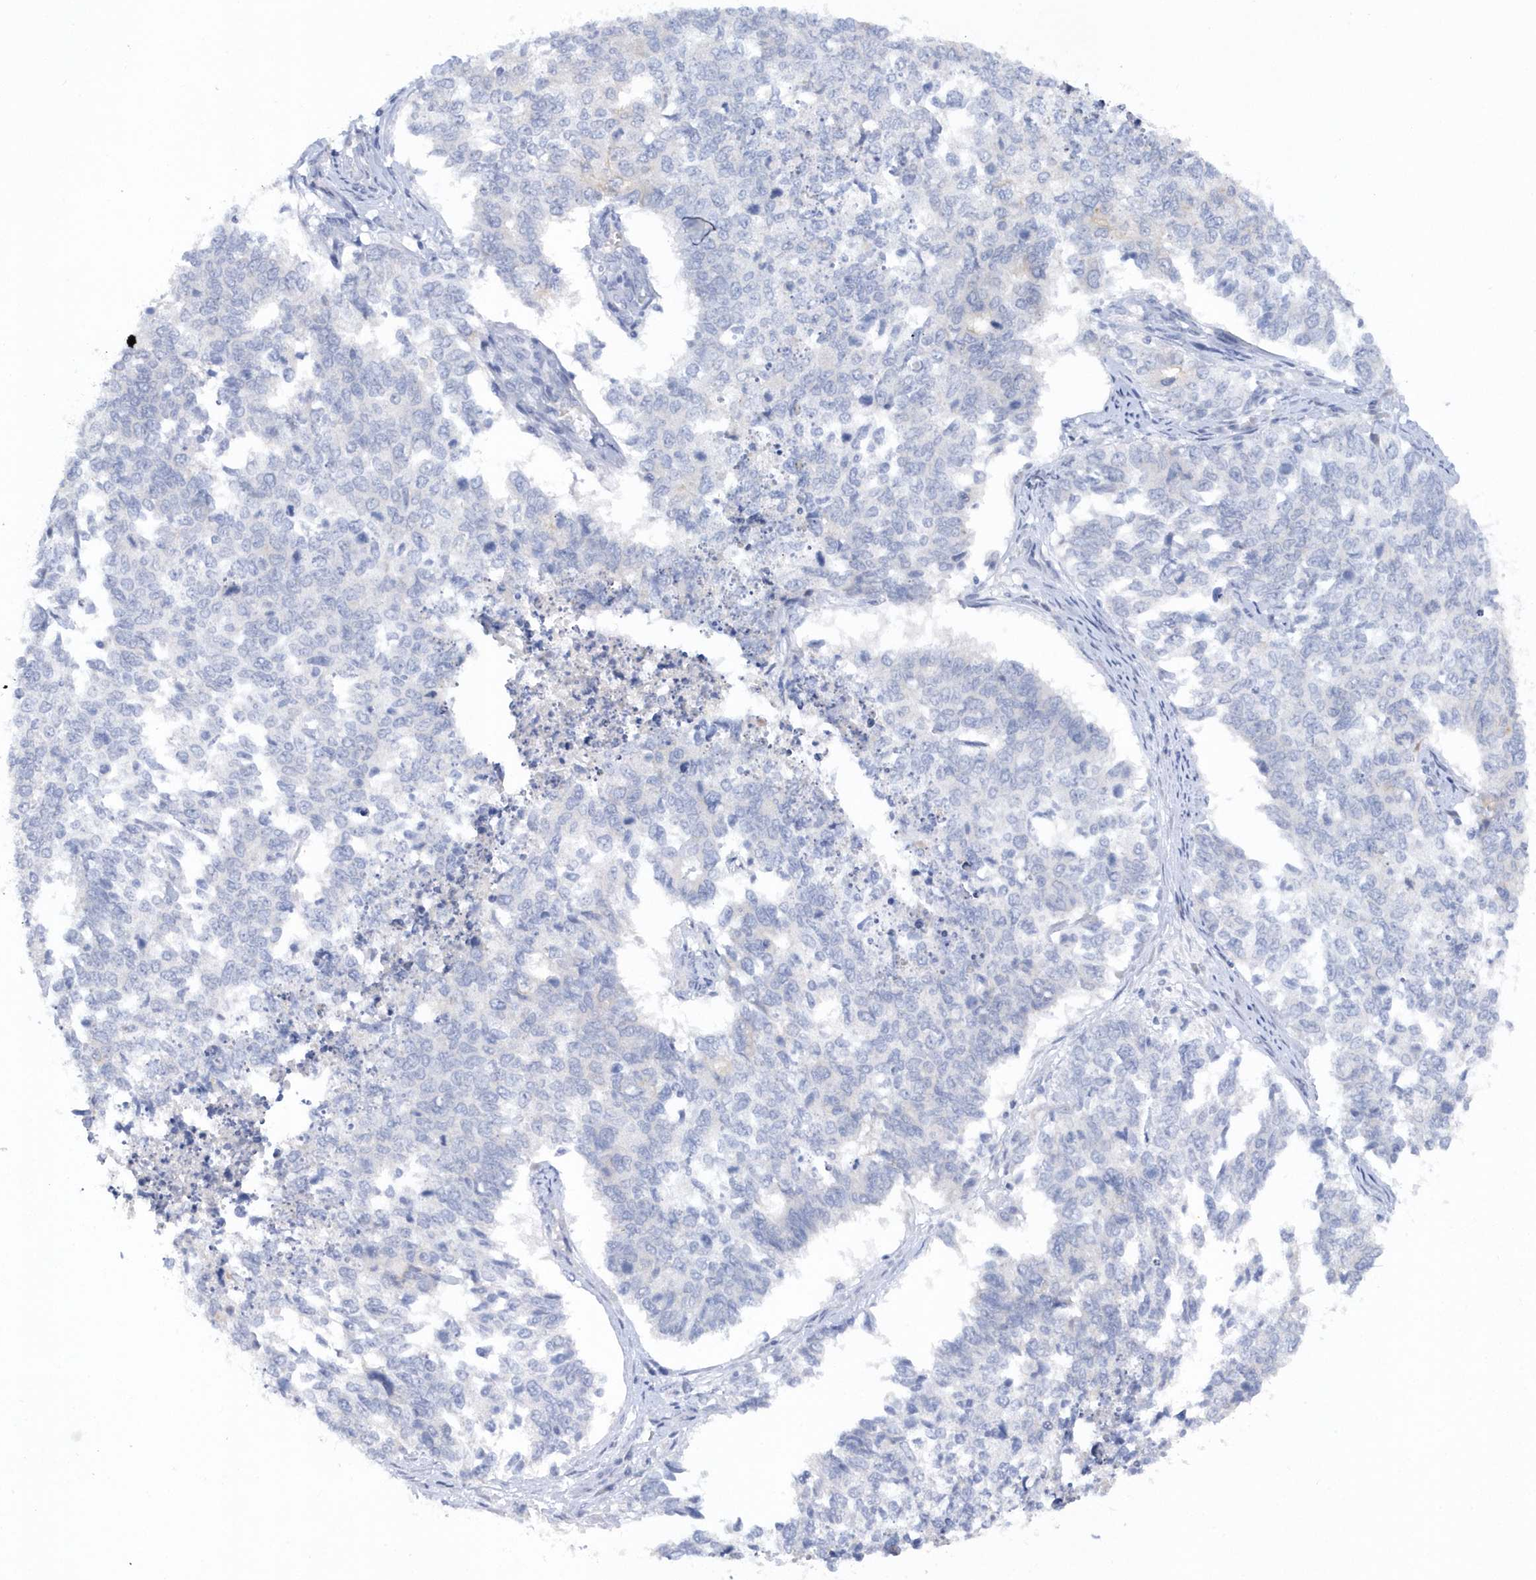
{"staining": {"intensity": "negative", "quantity": "none", "location": "none"}, "tissue": "cervical cancer", "cell_type": "Tumor cells", "image_type": "cancer", "snomed": [{"axis": "morphology", "description": "Squamous cell carcinoma, NOS"}, {"axis": "topography", "description": "Cervix"}], "caption": "IHC of cervical cancer displays no staining in tumor cells.", "gene": "RPE", "patient": {"sex": "female", "age": 63}}